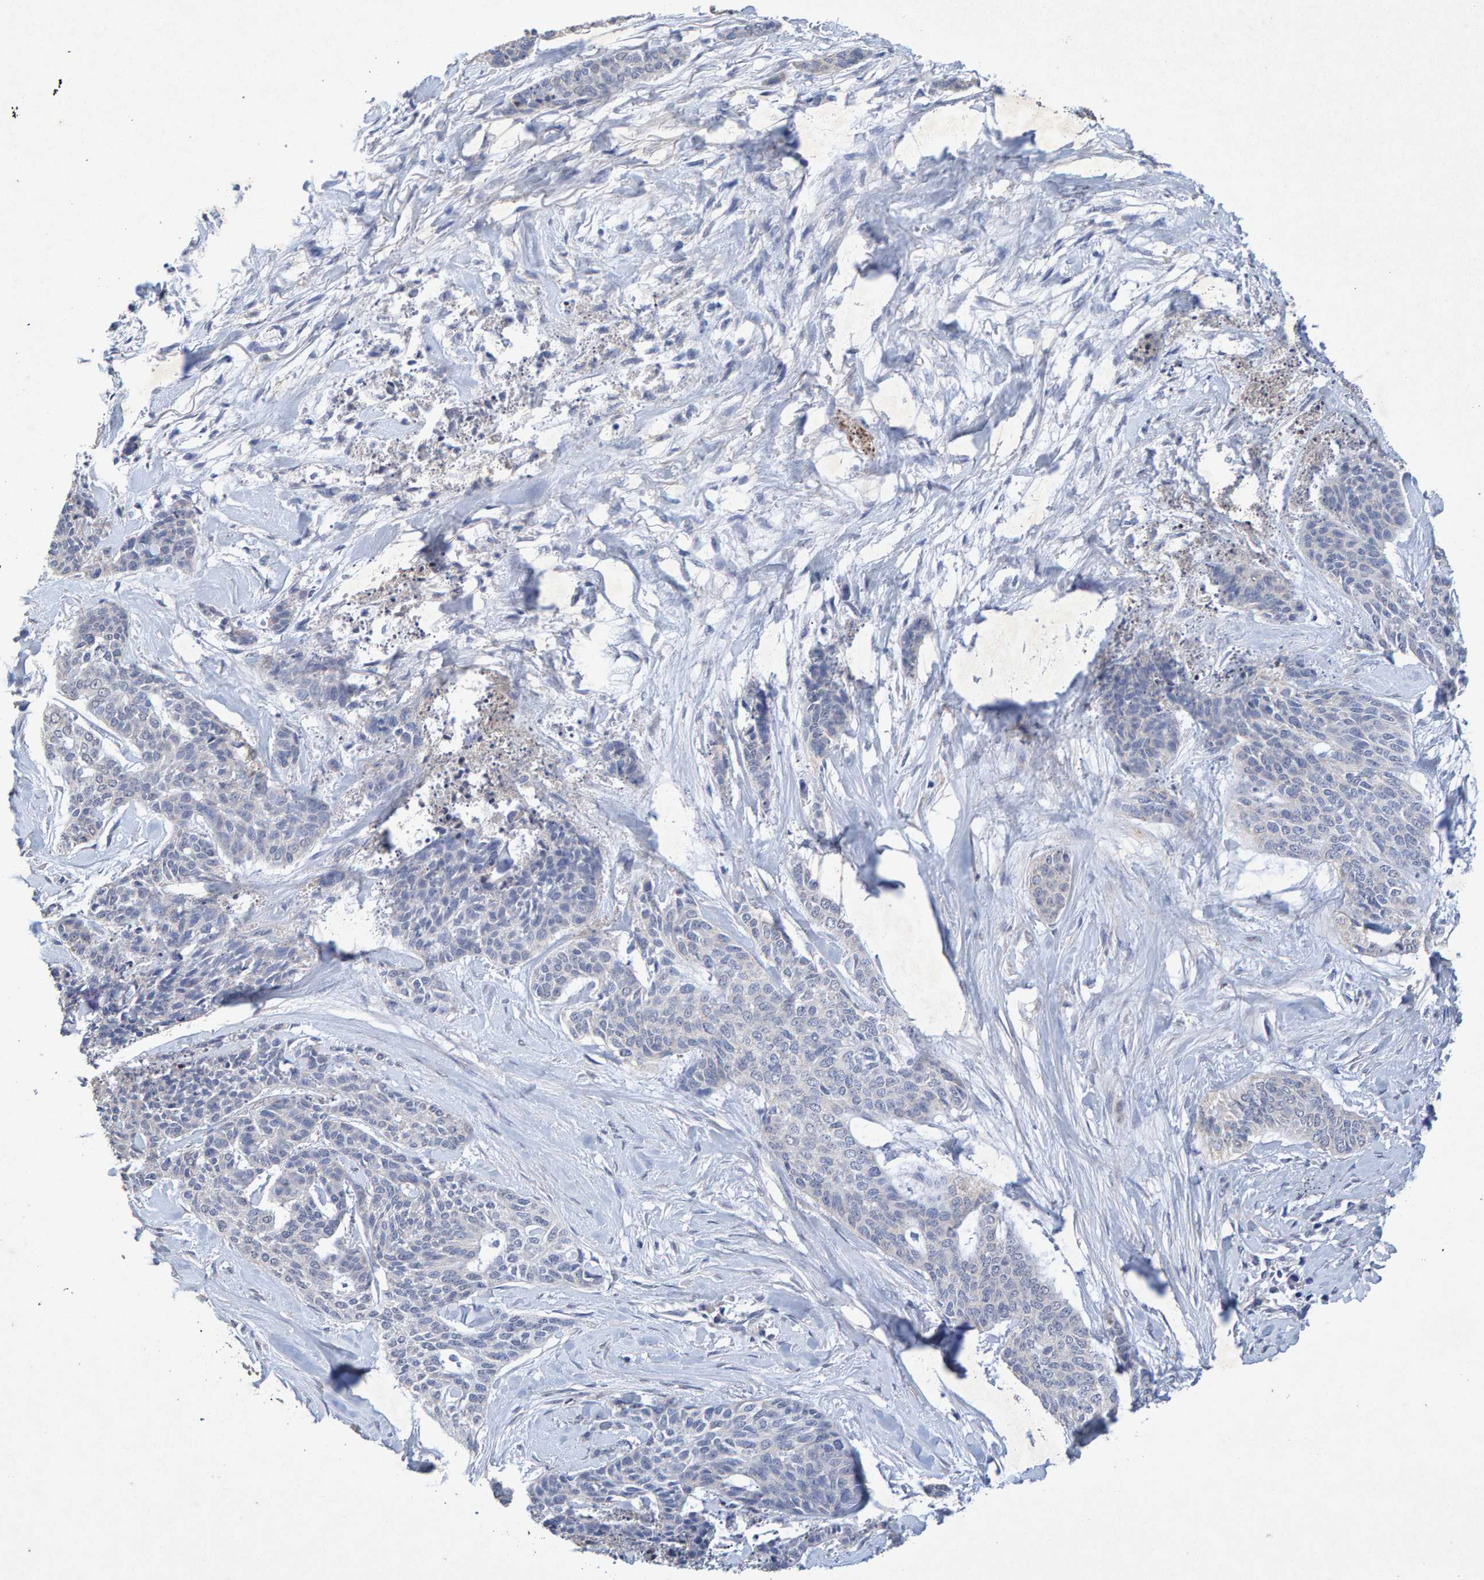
{"staining": {"intensity": "negative", "quantity": "none", "location": "none"}, "tissue": "skin cancer", "cell_type": "Tumor cells", "image_type": "cancer", "snomed": [{"axis": "morphology", "description": "Basal cell carcinoma"}, {"axis": "topography", "description": "Skin"}], "caption": "DAB immunohistochemical staining of skin cancer (basal cell carcinoma) reveals no significant positivity in tumor cells.", "gene": "CTH", "patient": {"sex": "female", "age": 64}}